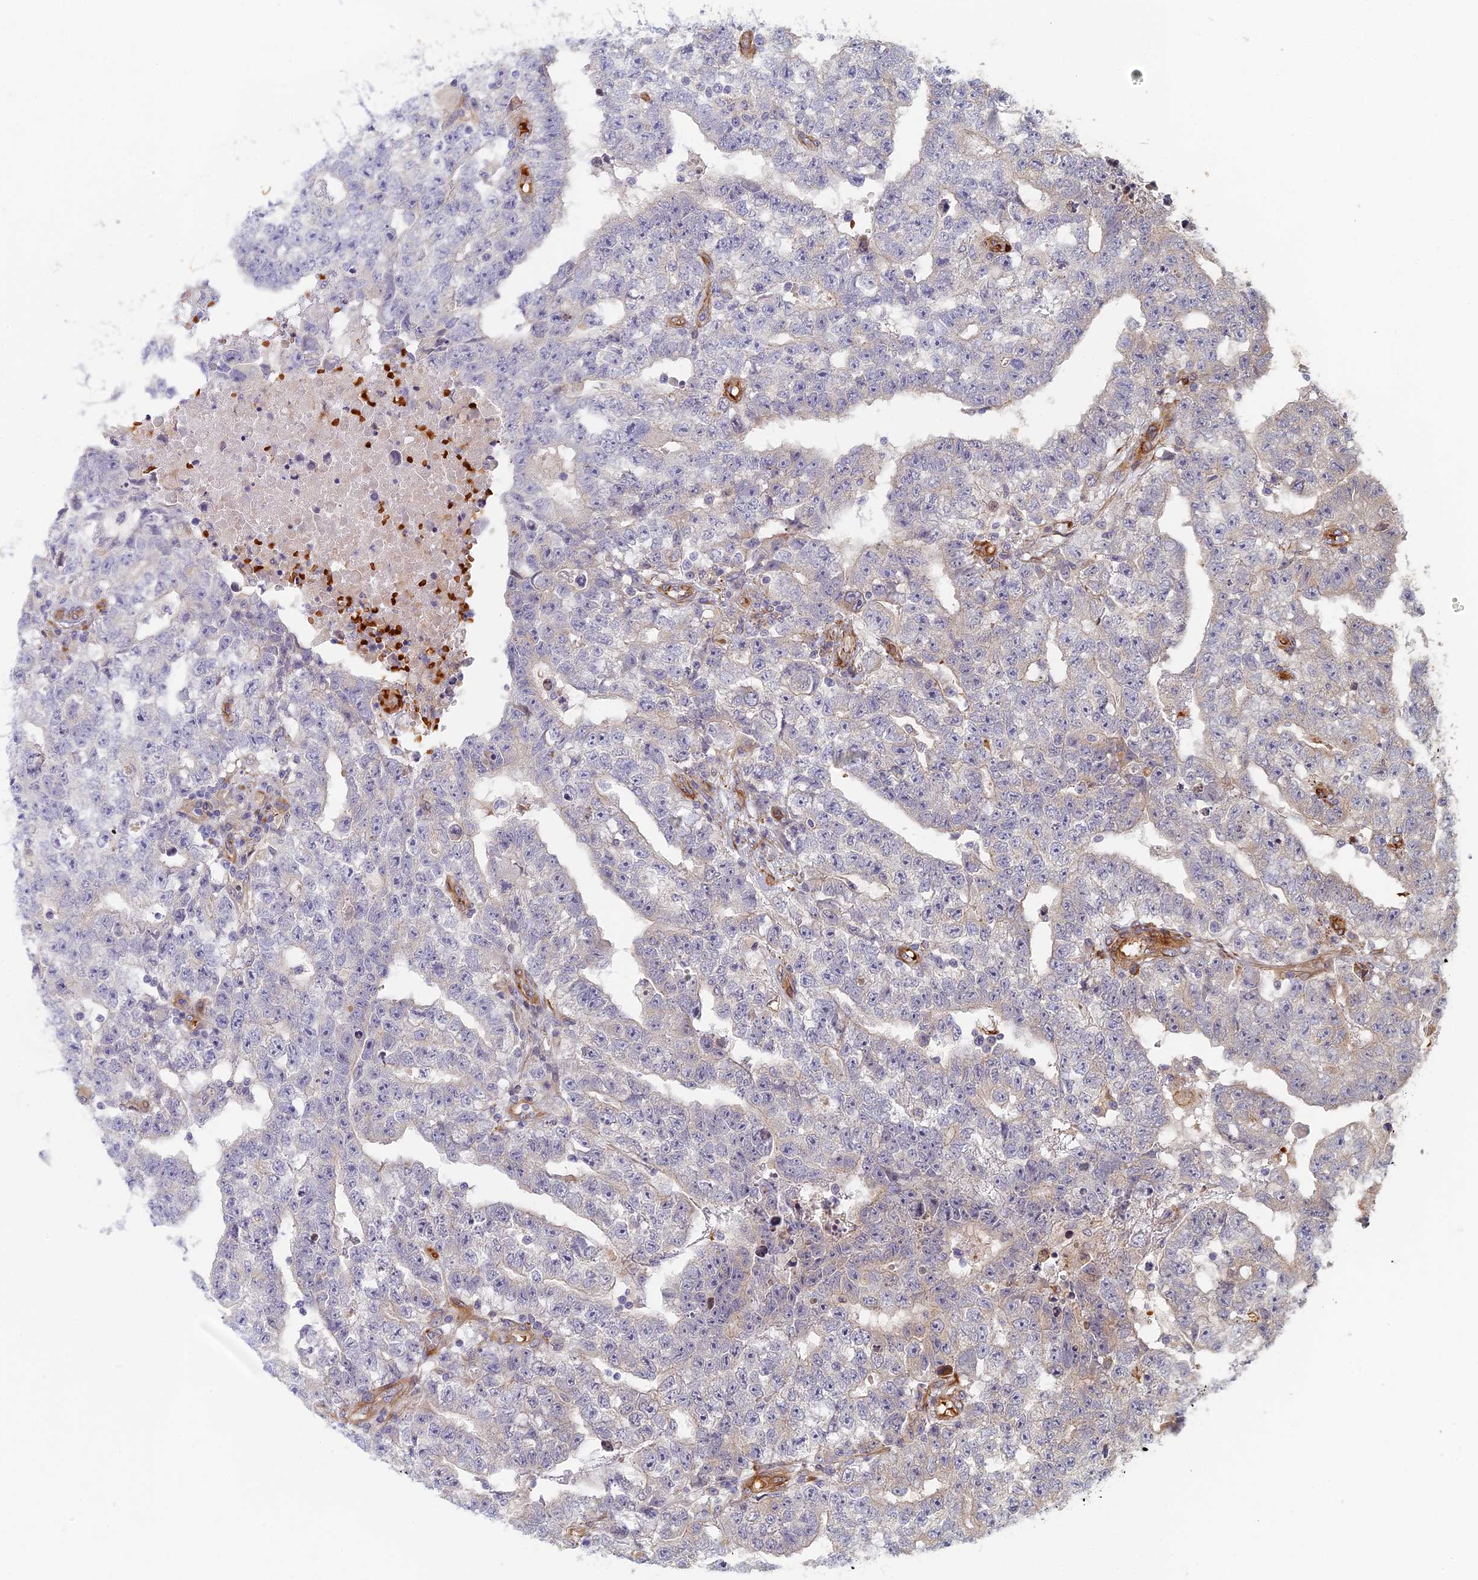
{"staining": {"intensity": "negative", "quantity": "none", "location": "none"}, "tissue": "testis cancer", "cell_type": "Tumor cells", "image_type": "cancer", "snomed": [{"axis": "morphology", "description": "Carcinoma, Embryonal, NOS"}, {"axis": "topography", "description": "Testis"}], "caption": "Tumor cells are negative for brown protein staining in testis cancer.", "gene": "ABCB10", "patient": {"sex": "male", "age": 25}}